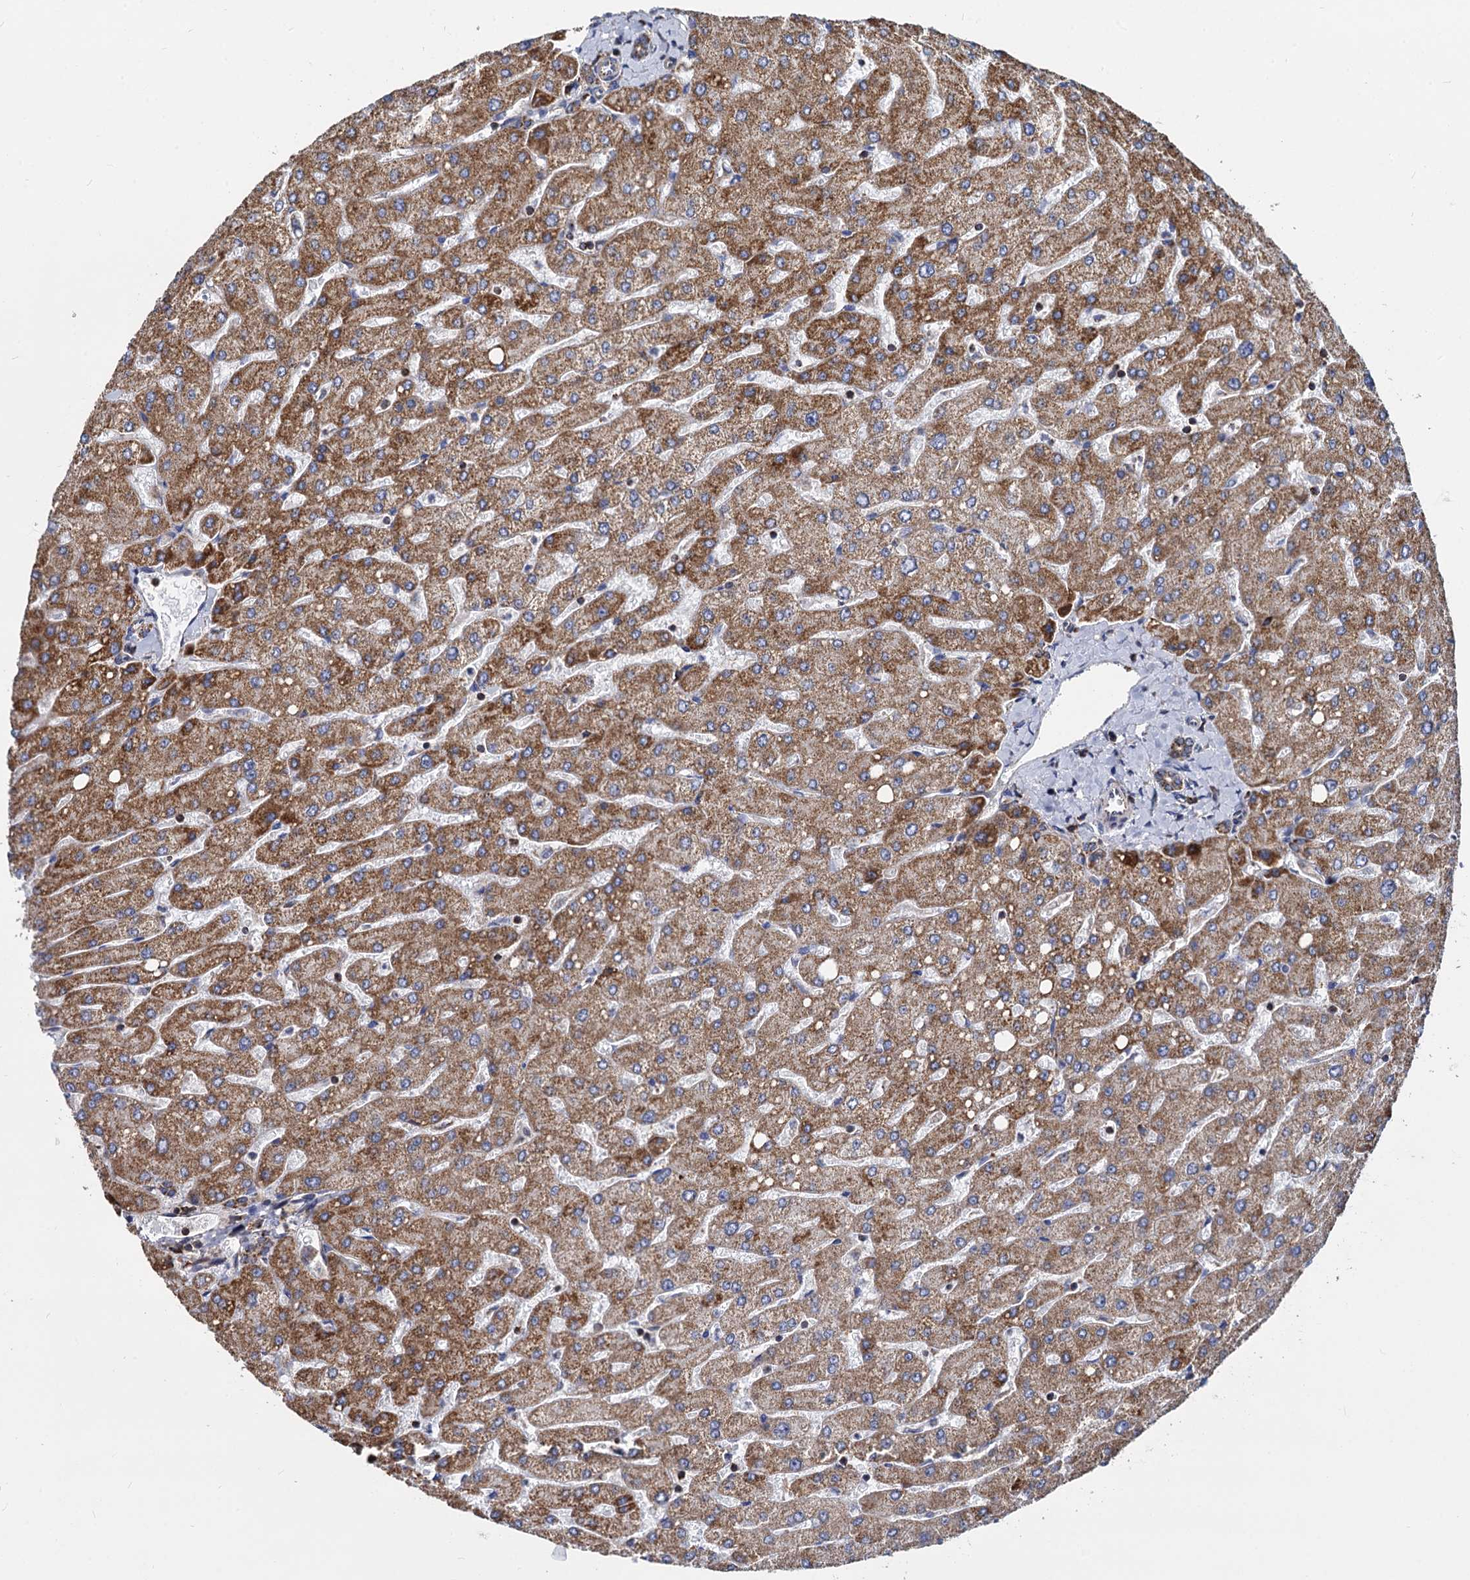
{"staining": {"intensity": "moderate", "quantity": ">75%", "location": "cytoplasmic/membranous"}, "tissue": "liver", "cell_type": "Cholangiocytes", "image_type": "normal", "snomed": [{"axis": "morphology", "description": "Normal tissue, NOS"}, {"axis": "topography", "description": "Liver"}], "caption": "DAB immunohistochemical staining of benign human liver shows moderate cytoplasmic/membranous protein staining in approximately >75% of cholangiocytes.", "gene": "TIMM10", "patient": {"sex": "male", "age": 55}}